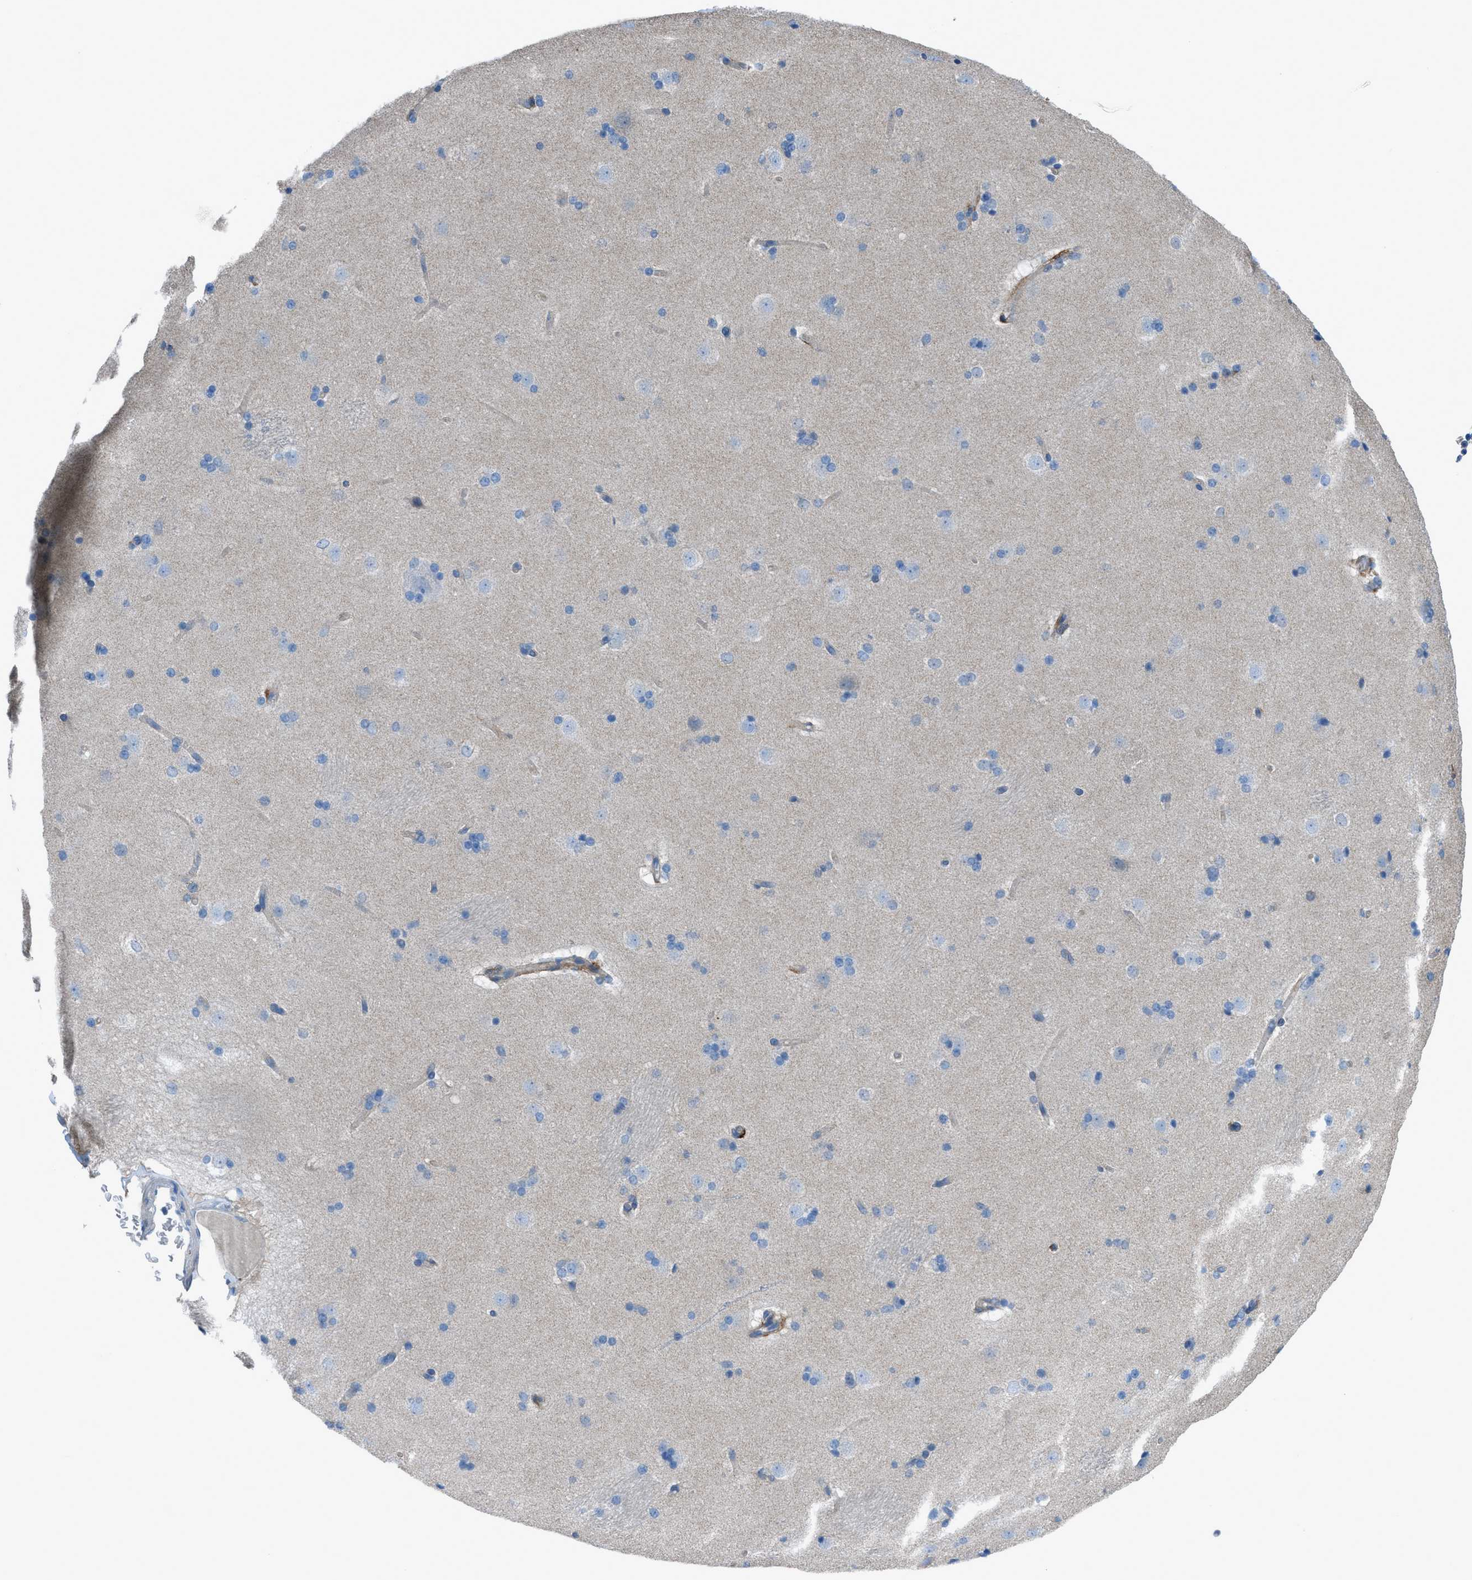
{"staining": {"intensity": "negative", "quantity": "none", "location": "none"}, "tissue": "caudate", "cell_type": "Glial cells", "image_type": "normal", "snomed": [{"axis": "morphology", "description": "Normal tissue, NOS"}, {"axis": "topography", "description": "Lateral ventricle wall"}], "caption": "Human caudate stained for a protein using immunohistochemistry reveals no staining in glial cells.", "gene": "EGFR", "patient": {"sex": "female", "age": 19}}